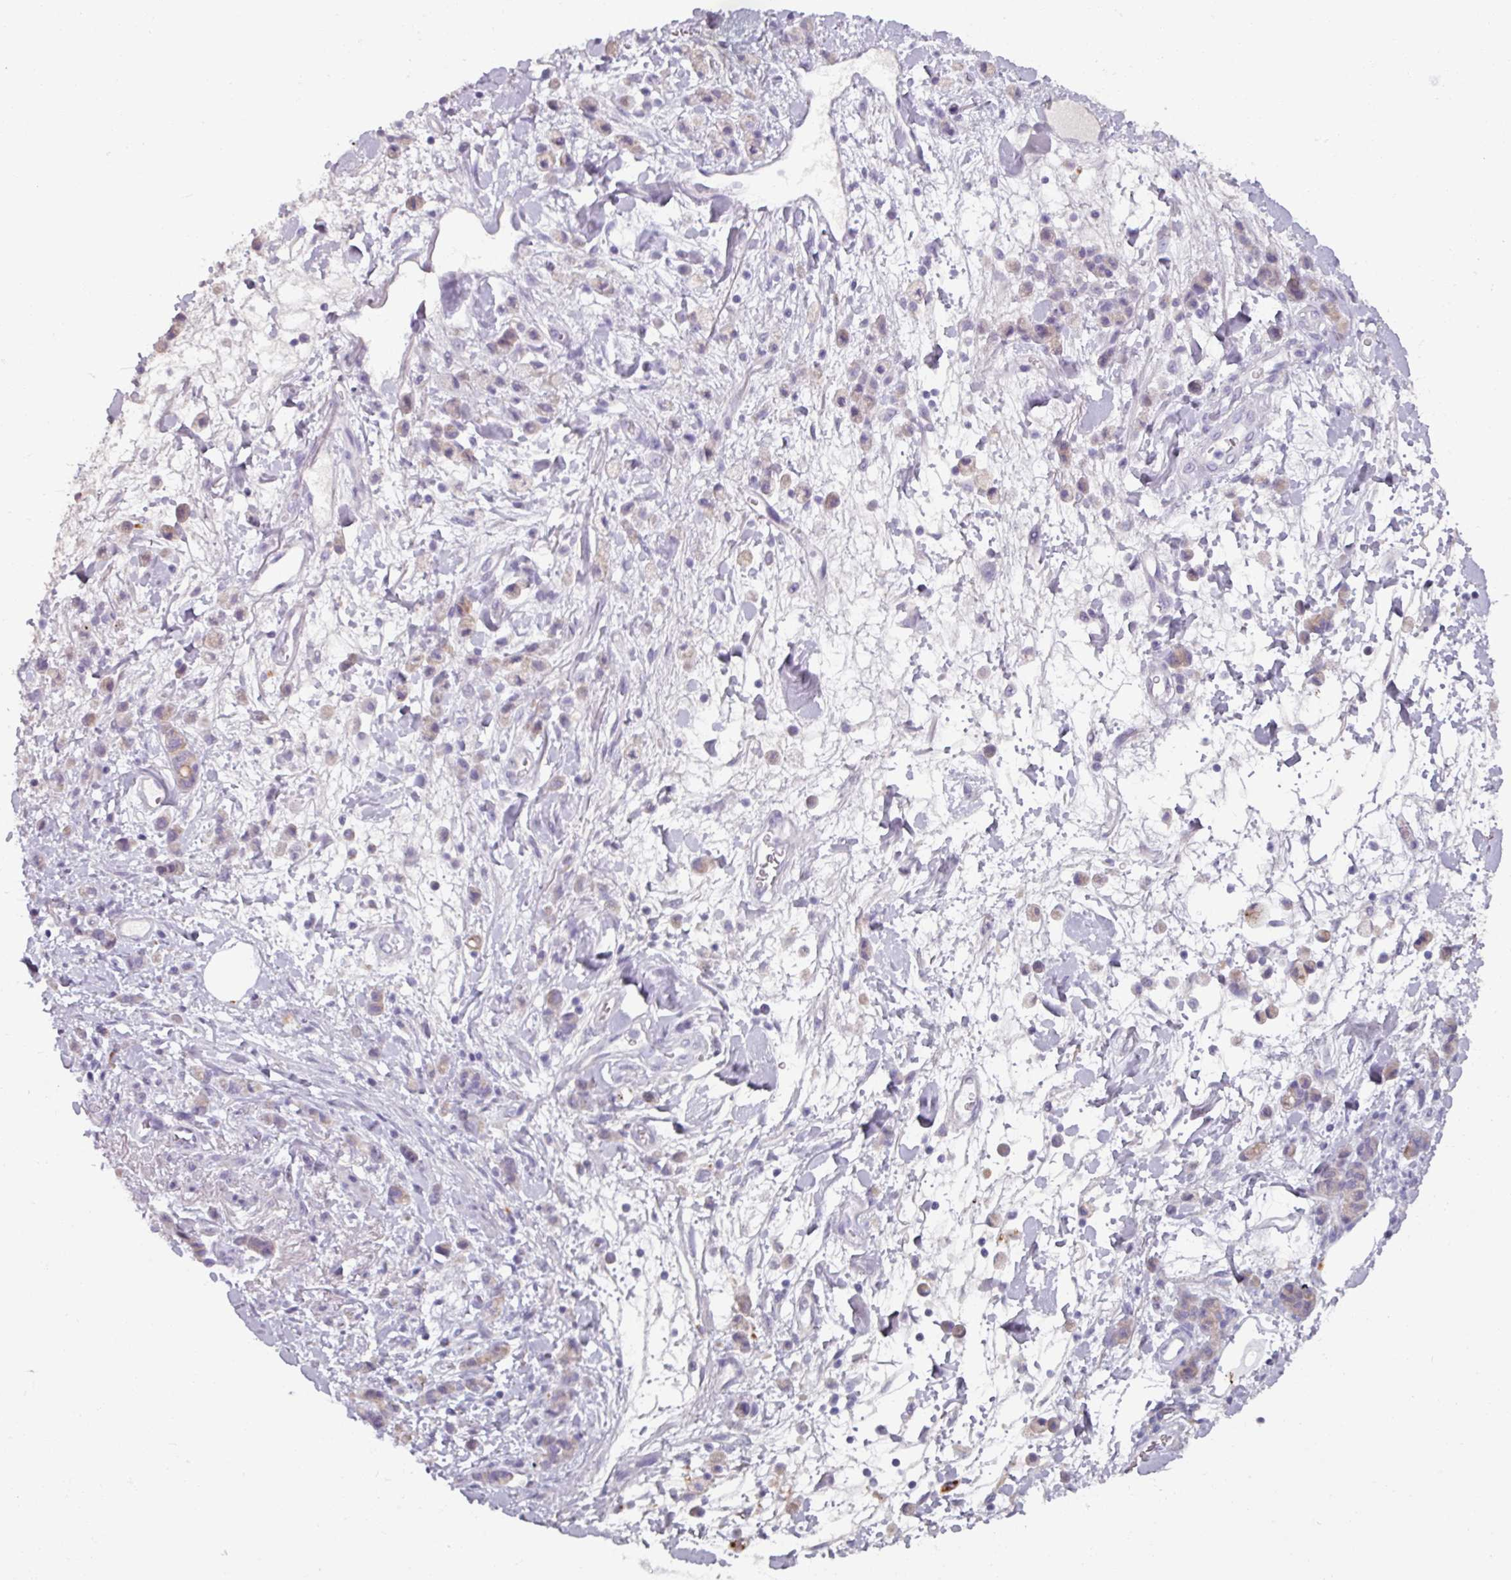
{"staining": {"intensity": "weak", "quantity": "<25%", "location": "cytoplasmic/membranous"}, "tissue": "stomach cancer", "cell_type": "Tumor cells", "image_type": "cancer", "snomed": [{"axis": "morphology", "description": "Adenocarcinoma, NOS"}, {"axis": "topography", "description": "Stomach"}], "caption": "Immunohistochemistry (IHC) photomicrograph of human stomach cancer (adenocarcinoma) stained for a protein (brown), which shows no staining in tumor cells.", "gene": "SPESP1", "patient": {"sex": "male", "age": 77}}